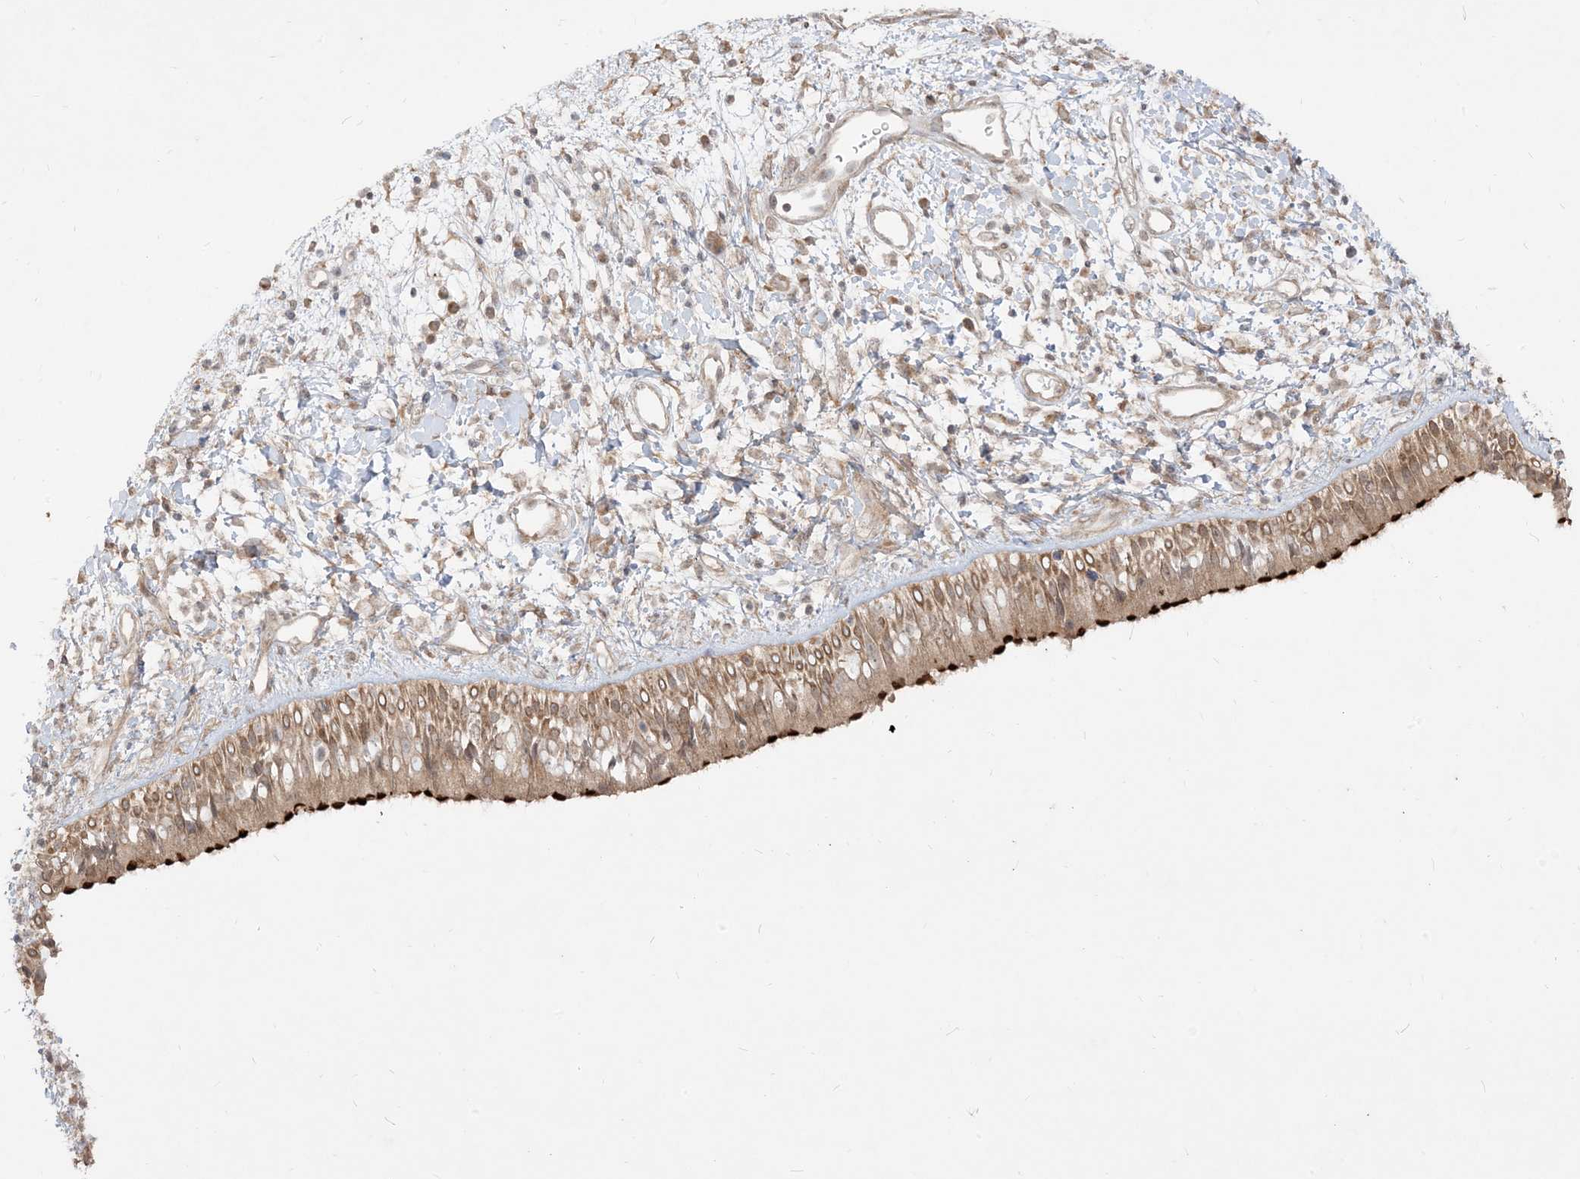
{"staining": {"intensity": "strong", "quantity": ">75%", "location": "cytoplasmic/membranous"}, "tissue": "nasopharynx", "cell_type": "Respiratory epithelial cells", "image_type": "normal", "snomed": [{"axis": "morphology", "description": "Normal tissue, NOS"}, {"axis": "topography", "description": "Nasopharynx"}], "caption": "Immunohistochemical staining of benign human nasopharynx exhibits strong cytoplasmic/membranous protein expression in about >75% of respiratory epithelial cells.", "gene": "TBCC", "patient": {"sex": "male", "age": 22}}